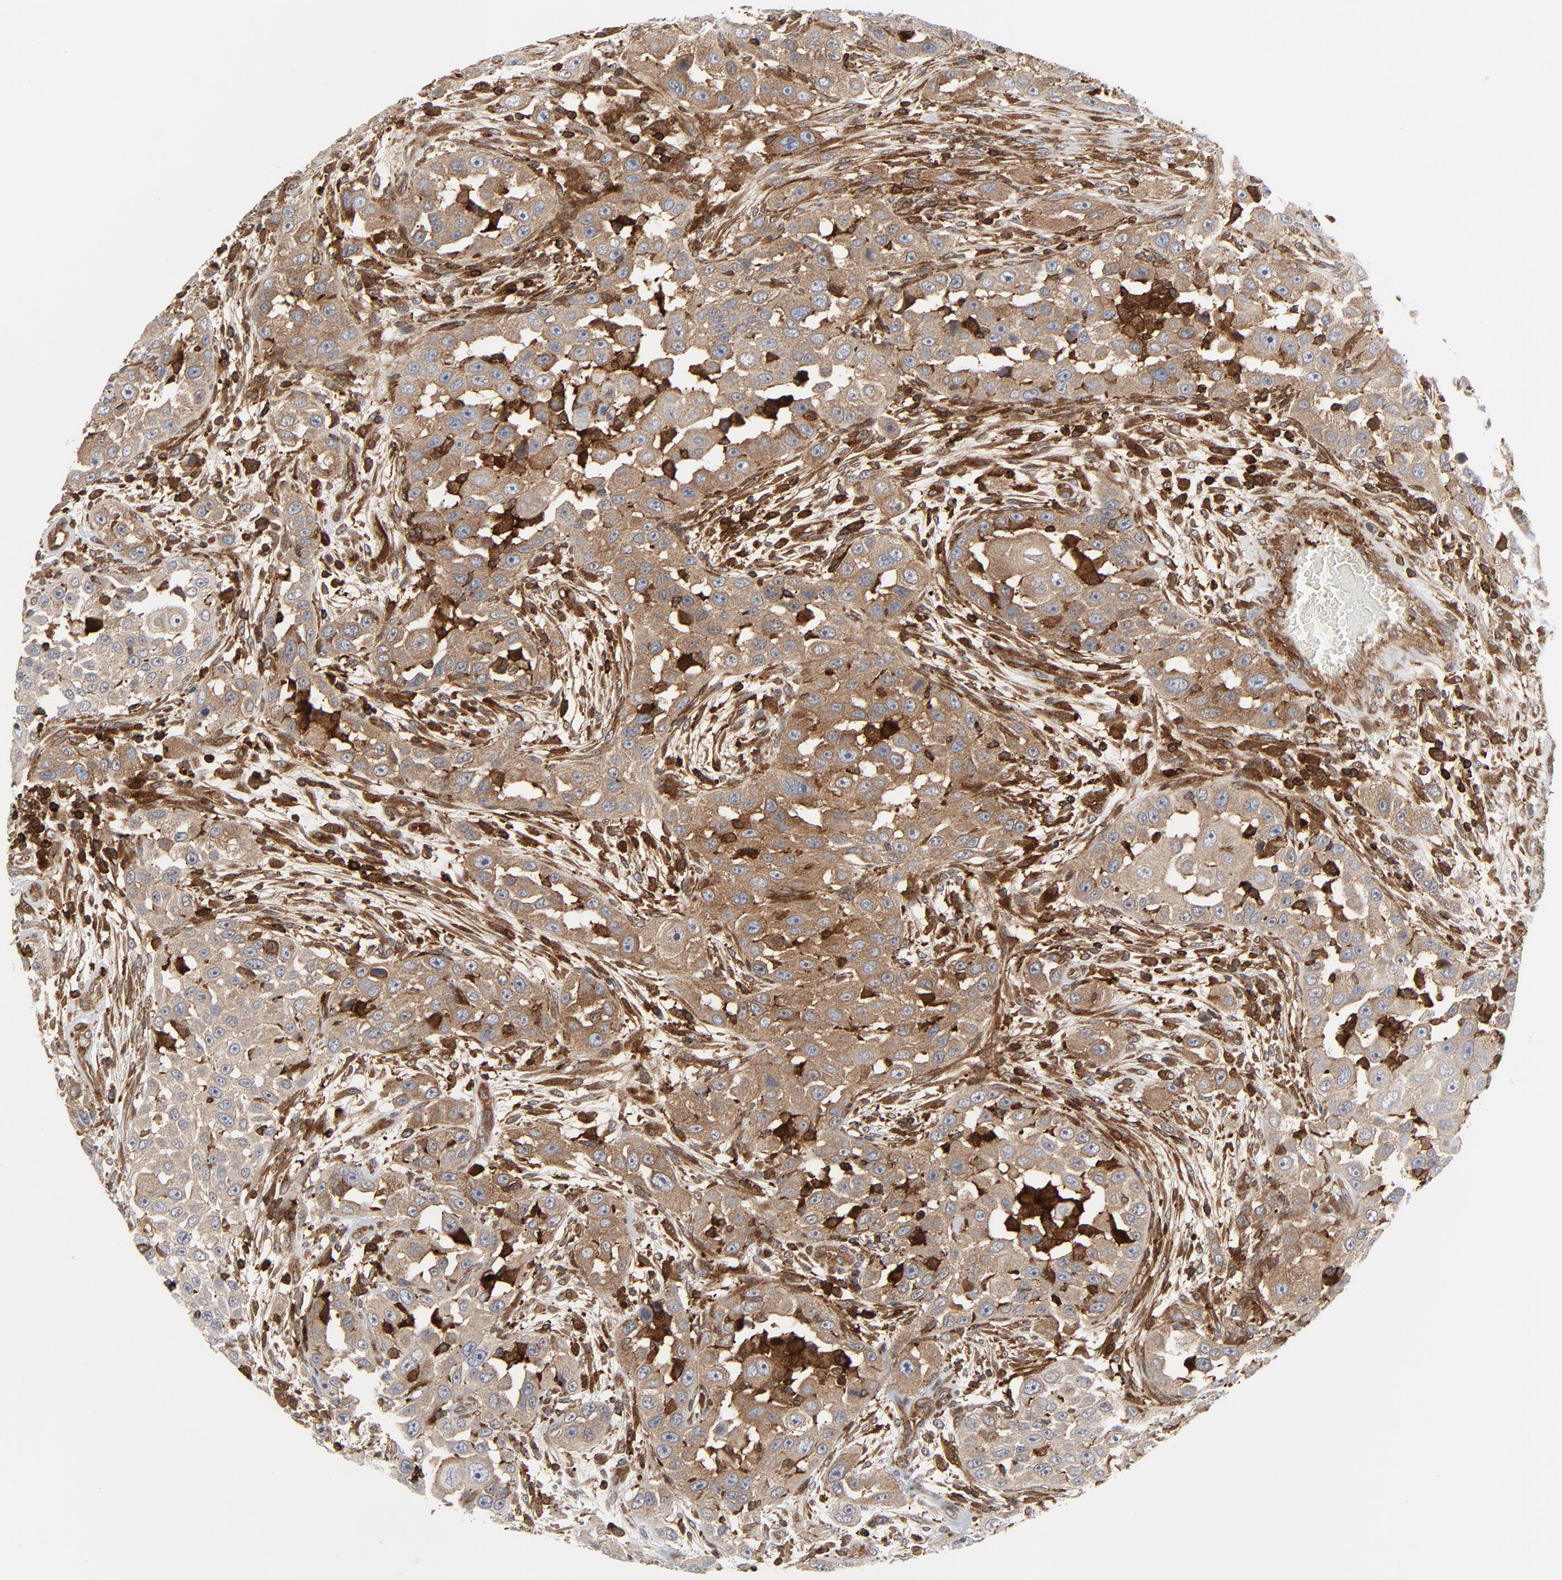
{"staining": {"intensity": "moderate", "quantity": ">75%", "location": "cytoplasmic/membranous"}, "tissue": "head and neck cancer", "cell_type": "Tumor cells", "image_type": "cancer", "snomed": [{"axis": "morphology", "description": "Carcinoma, NOS"}, {"axis": "topography", "description": "Head-Neck"}], "caption": "Immunohistochemical staining of human carcinoma (head and neck) reveals medium levels of moderate cytoplasmic/membranous protein staining in about >75% of tumor cells. The protein of interest is shown in brown color, while the nuclei are stained blue.", "gene": "YES1", "patient": {"sex": "male", "age": 87}}